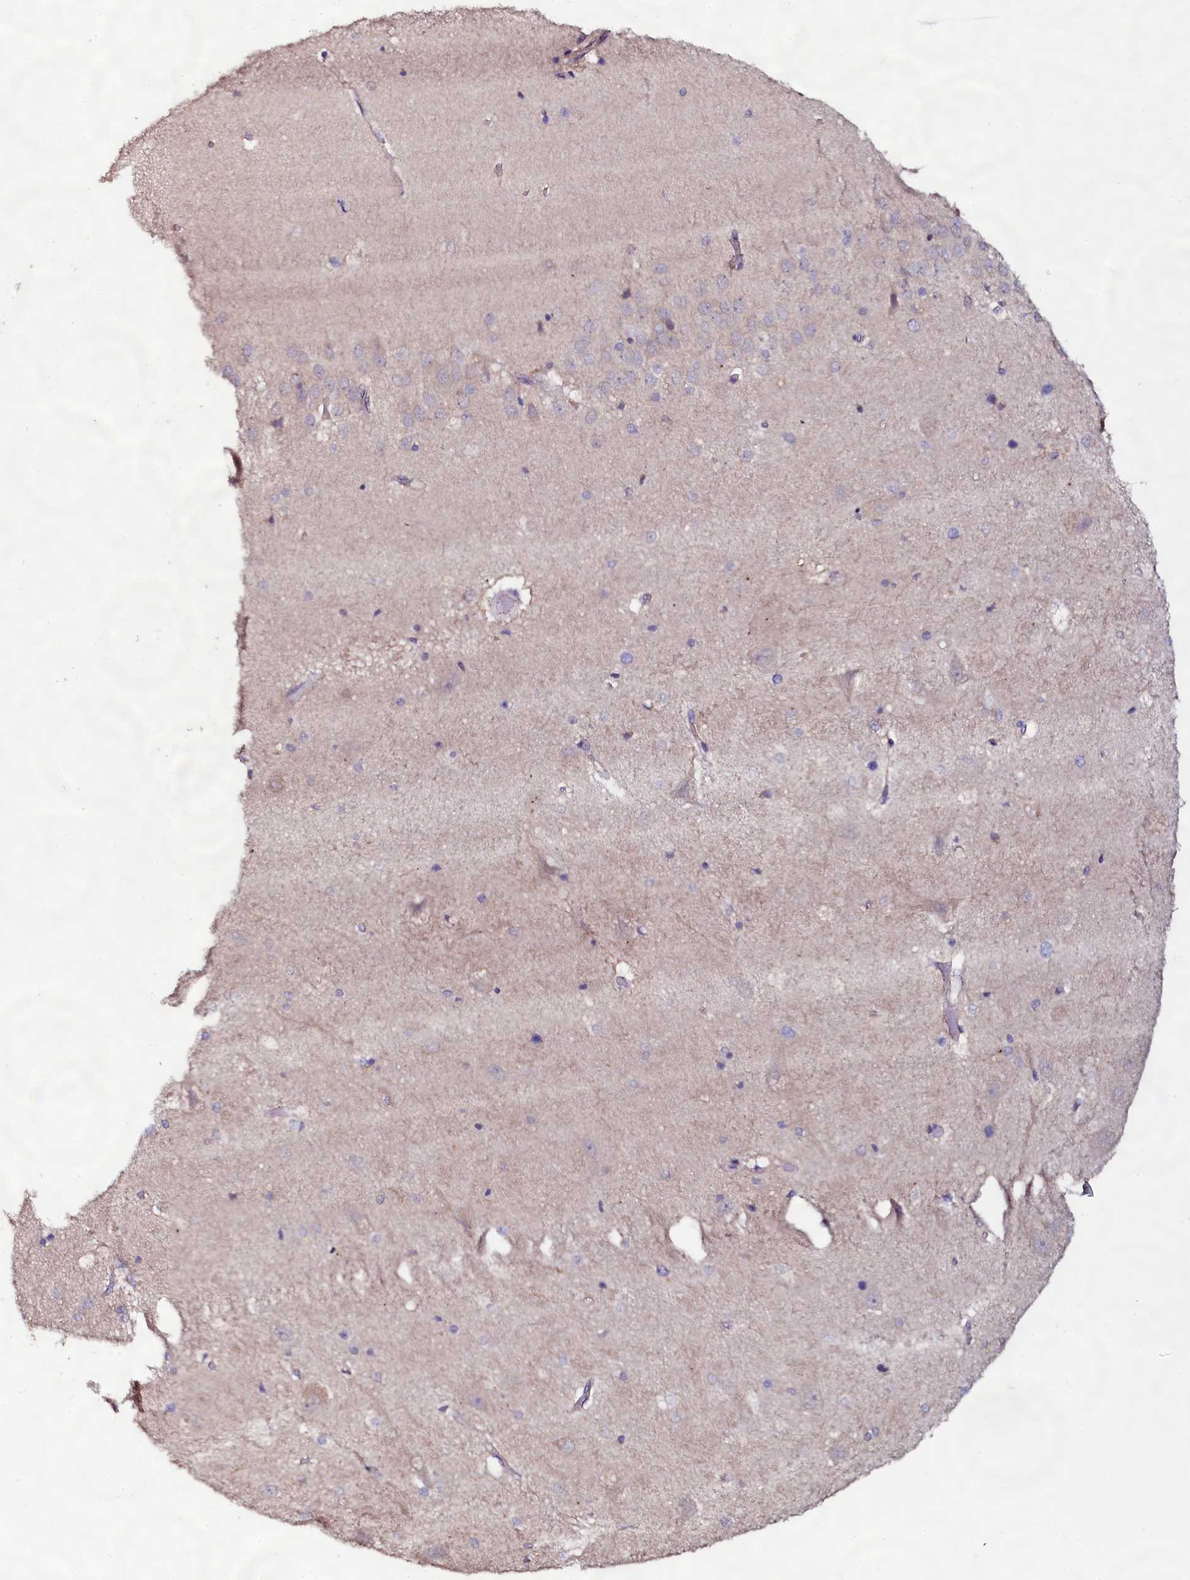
{"staining": {"intensity": "weak", "quantity": "<25%", "location": "cytoplasmic/membranous"}, "tissue": "hippocampus", "cell_type": "Glial cells", "image_type": "normal", "snomed": [{"axis": "morphology", "description": "Normal tissue, NOS"}, {"axis": "topography", "description": "Hippocampus"}], "caption": "This is an immunohistochemistry image of normal human hippocampus. There is no positivity in glial cells.", "gene": "USPL1", "patient": {"sex": "female", "age": 52}}